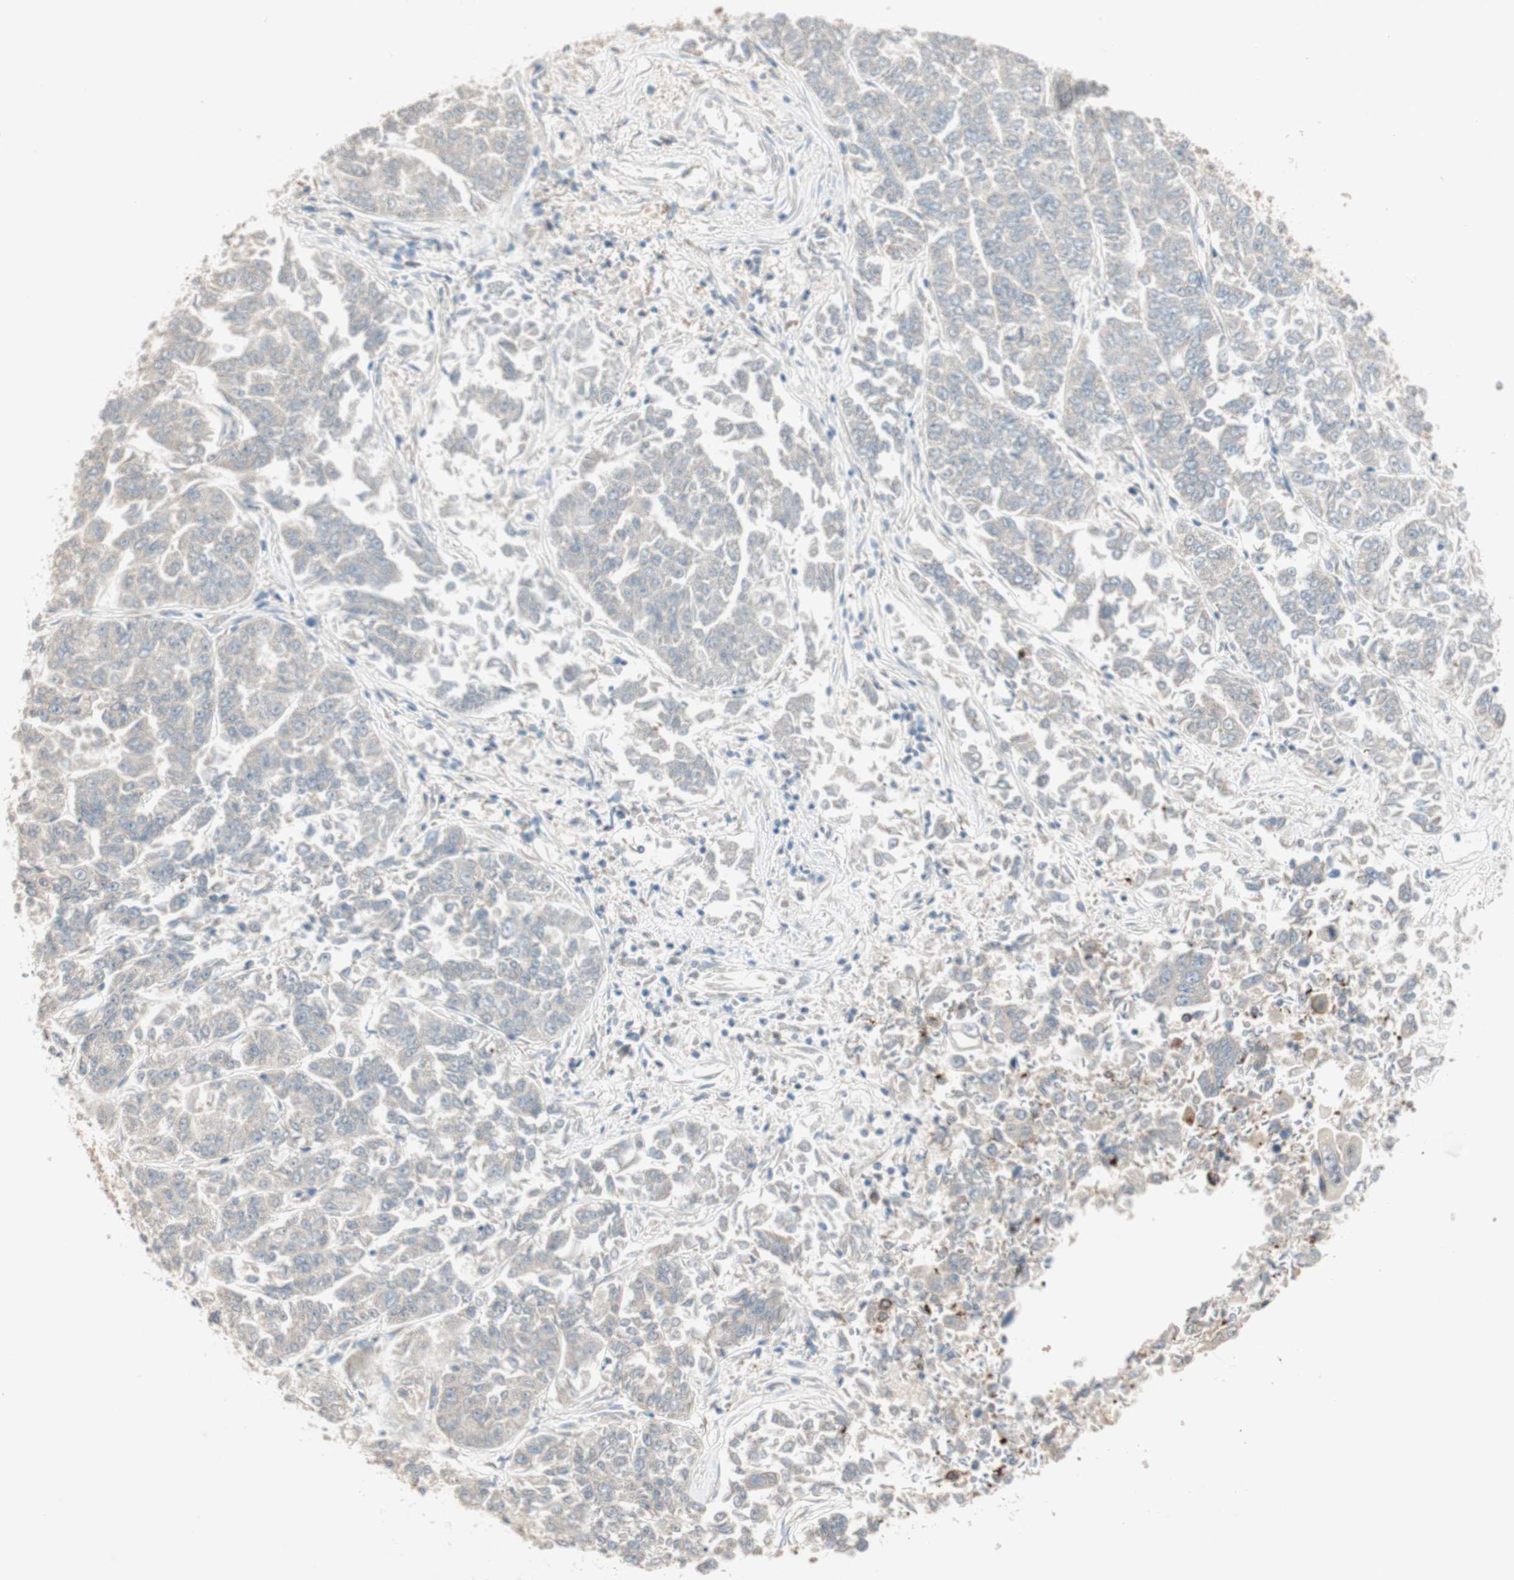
{"staining": {"intensity": "negative", "quantity": "none", "location": "none"}, "tissue": "lung cancer", "cell_type": "Tumor cells", "image_type": "cancer", "snomed": [{"axis": "morphology", "description": "Adenocarcinoma, NOS"}, {"axis": "topography", "description": "Lung"}], "caption": "Immunohistochemistry (IHC) image of neoplastic tissue: human adenocarcinoma (lung) stained with DAB demonstrates no significant protein expression in tumor cells.", "gene": "SEC16A", "patient": {"sex": "male", "age": 84}}